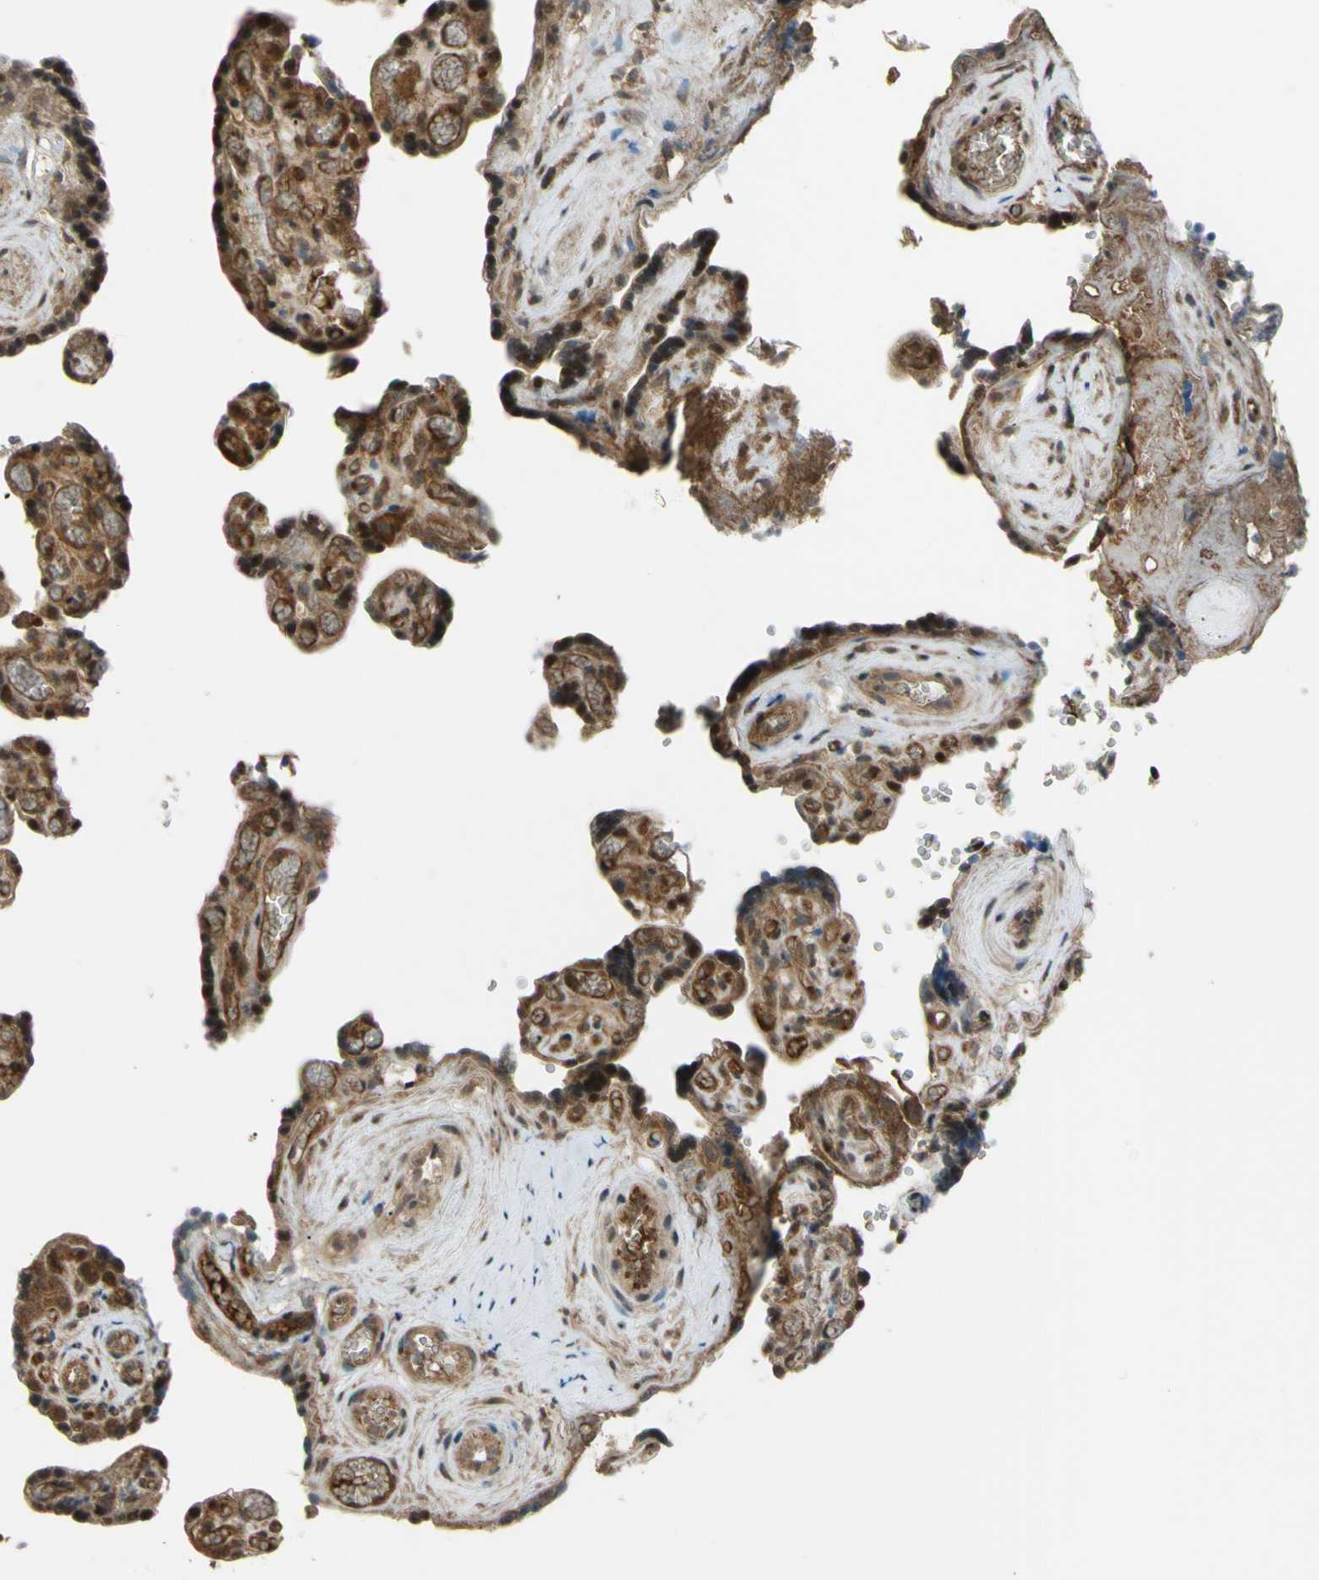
{"staining": {"intensity": "moderate", "quantity": ">75%", "location": "cytoplasmic/membranous,nuclear"}, "tissue": "placenta", "cell_type": "Decidual cells", "image_type": "normal", "snomed": [{"axis": "morphology", "description": "Normal tissue, NOS"}, {"axis": "topography", "description": "Placenta"}], "caption": "This is a photomicrograph of immunohistochemistry (IHC) staining of benign placenta, which shows moderate expression in the cytoplasmic/membranous,nuclear of decidual cells.", "gene": "FLII", "patient": {"sex": "female", "age": 30}}